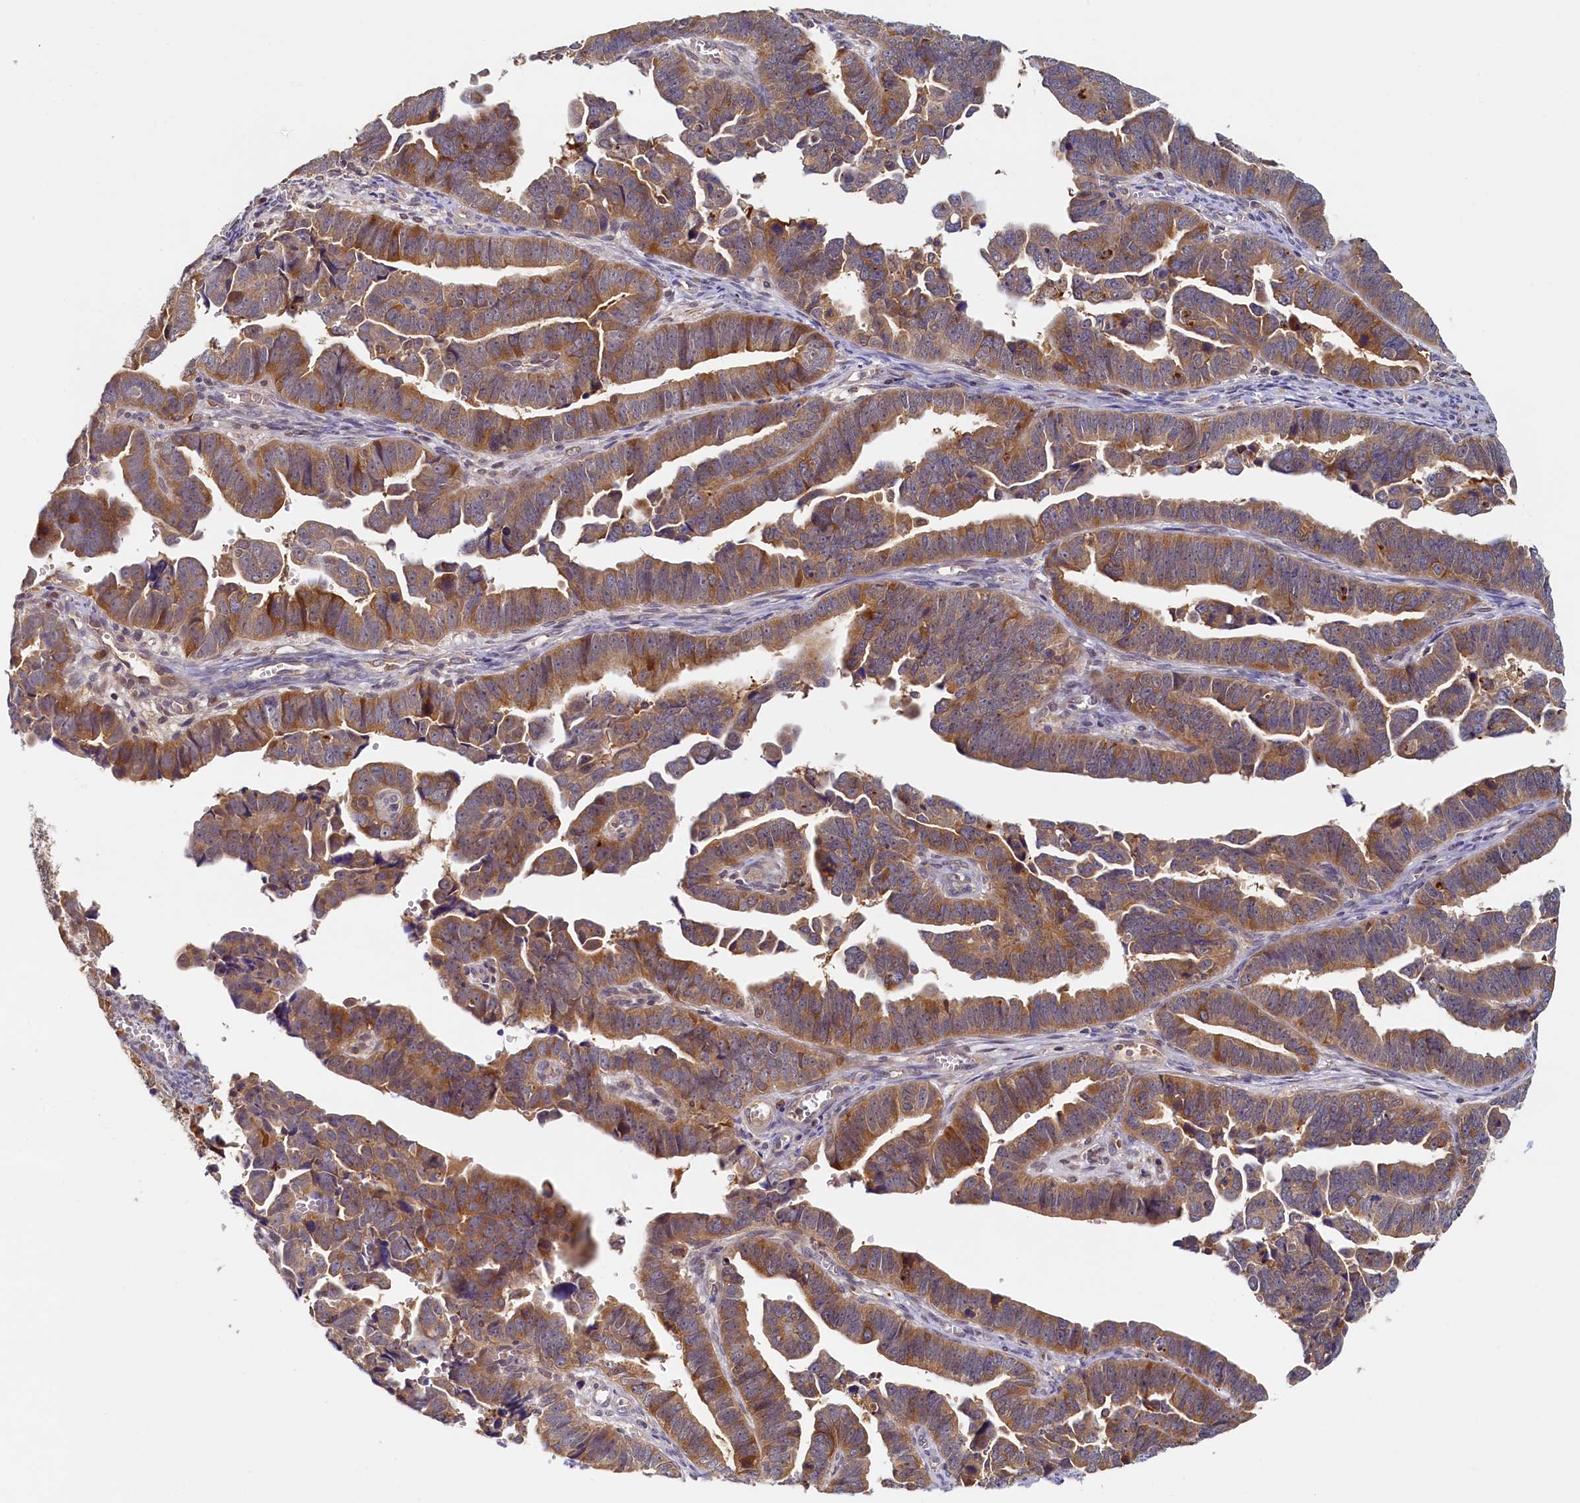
{"staining": {"intensity": "moderate", "quantity": ">75%", "location": "cytoplasmic/membranous"}, "tissue": "endometrial cancer", "cell_type": "Tumor cells", "image_type": "cancer", "snomed": [{"axis": "morphology", "description": "Adenocarcinoma, NOS"}, {"axis": "topography", "description": "Endometrium"}], "caption": "Protein expression by immunohistochemistry shows moderate cytoplasmic/membranous expression in about >75% of tumor cells in adenocarcinoma (endometrial). (DAB (3,3'-diaminobenzidine) IHC with brightfield microscopy, high magnification).", "gene": "PAAF1", "patient": {"sex": "female", "age": 75}}